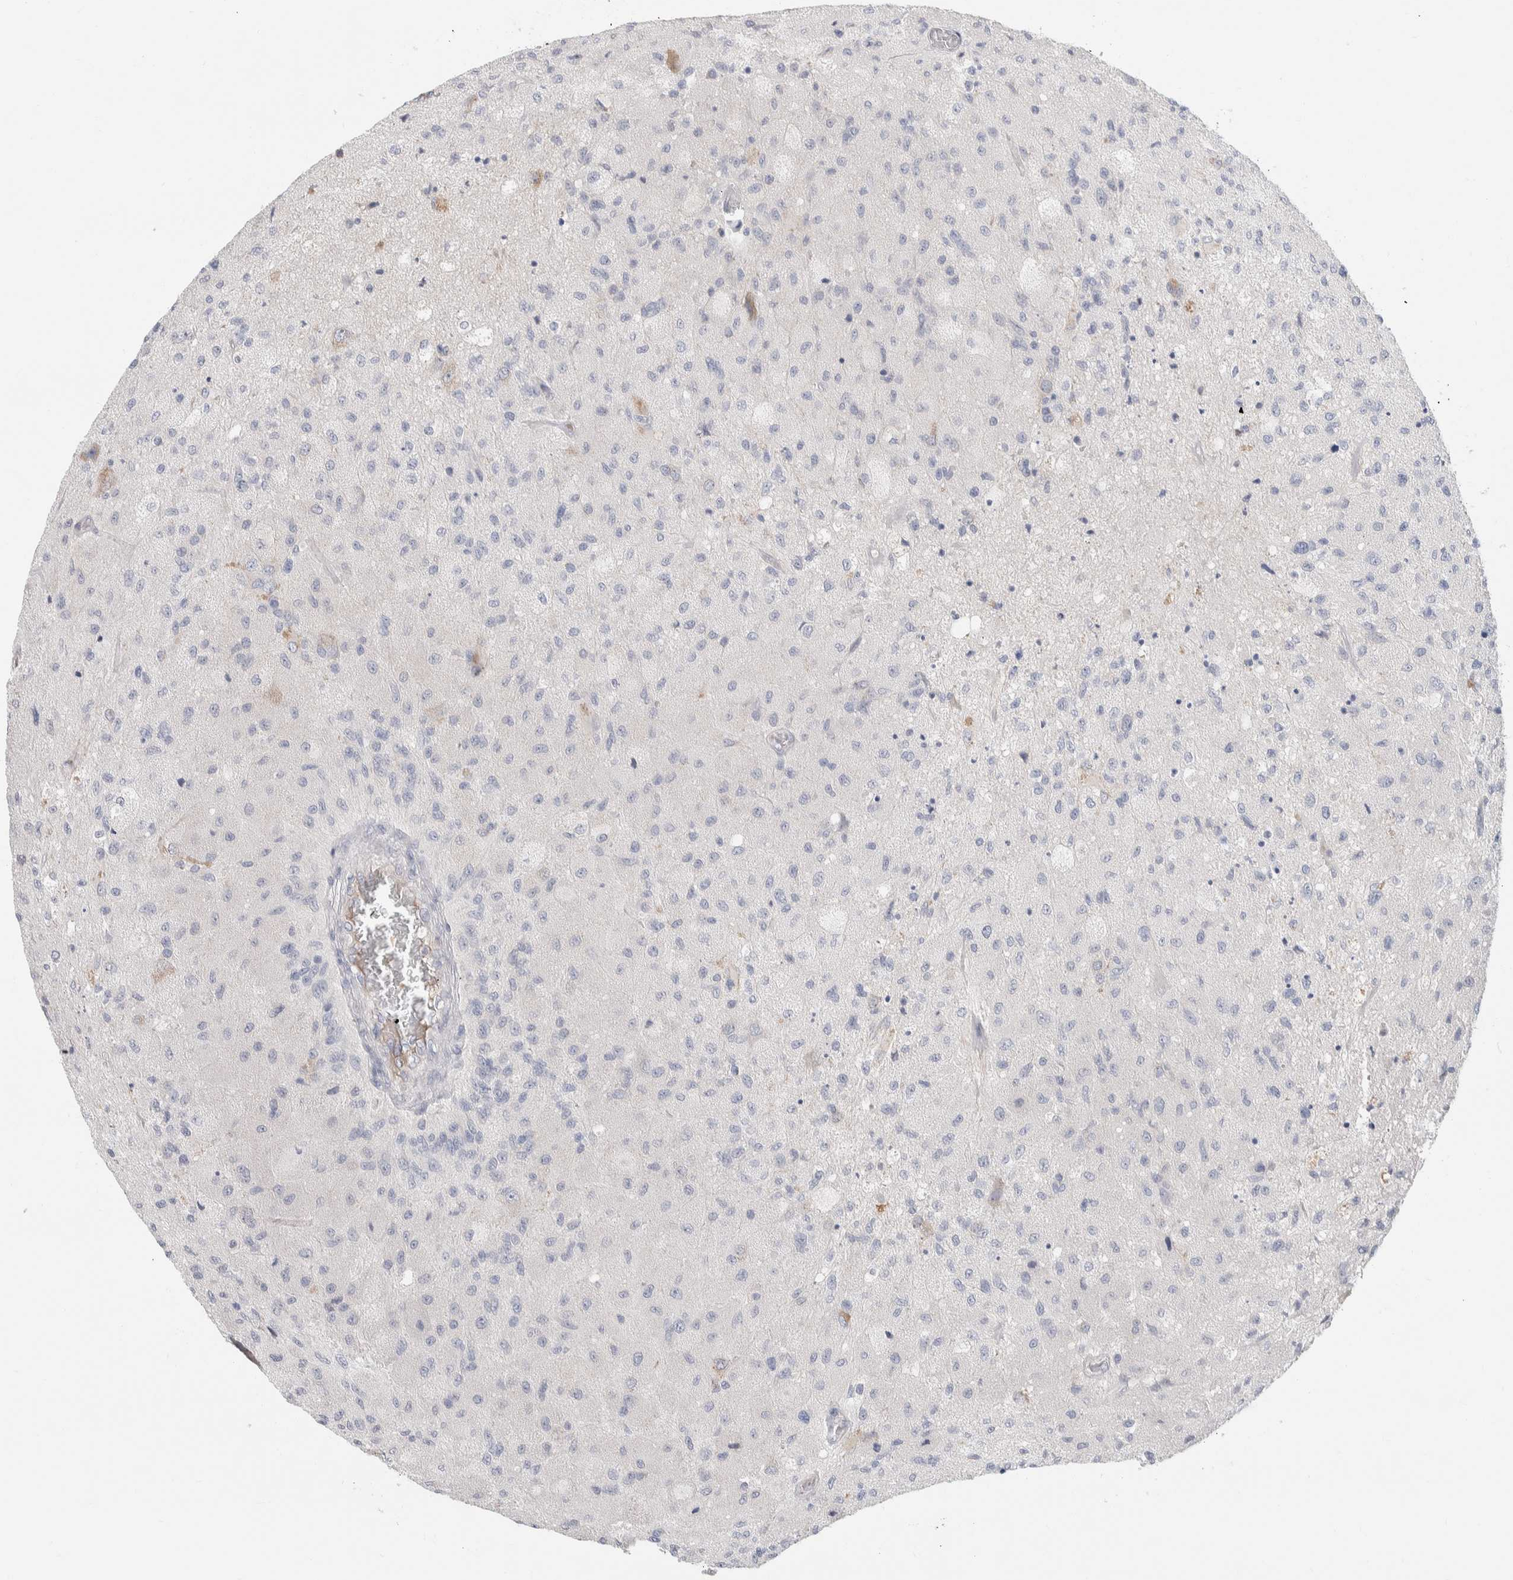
{"staining": {"intensity": "negative", "quantity": "none", "location": "none"}, "tissue": "glioma", "cell_type": "Tumor cells", "image_type": "cancer", "snomed": [{"axis": "morphology", "description": "Normal tissue, NOS"}, {"axis": "morphology", "description": "Glioma, malignant, High grade"}, {"axis": "topography", "description": "Cerebral cortex"}], "caption": "Tumor cells are negative for brown protein staining in malignant high-grade glioma.", "gene": "RUSF1", "patient": {"sex": "male", "age": 77}}